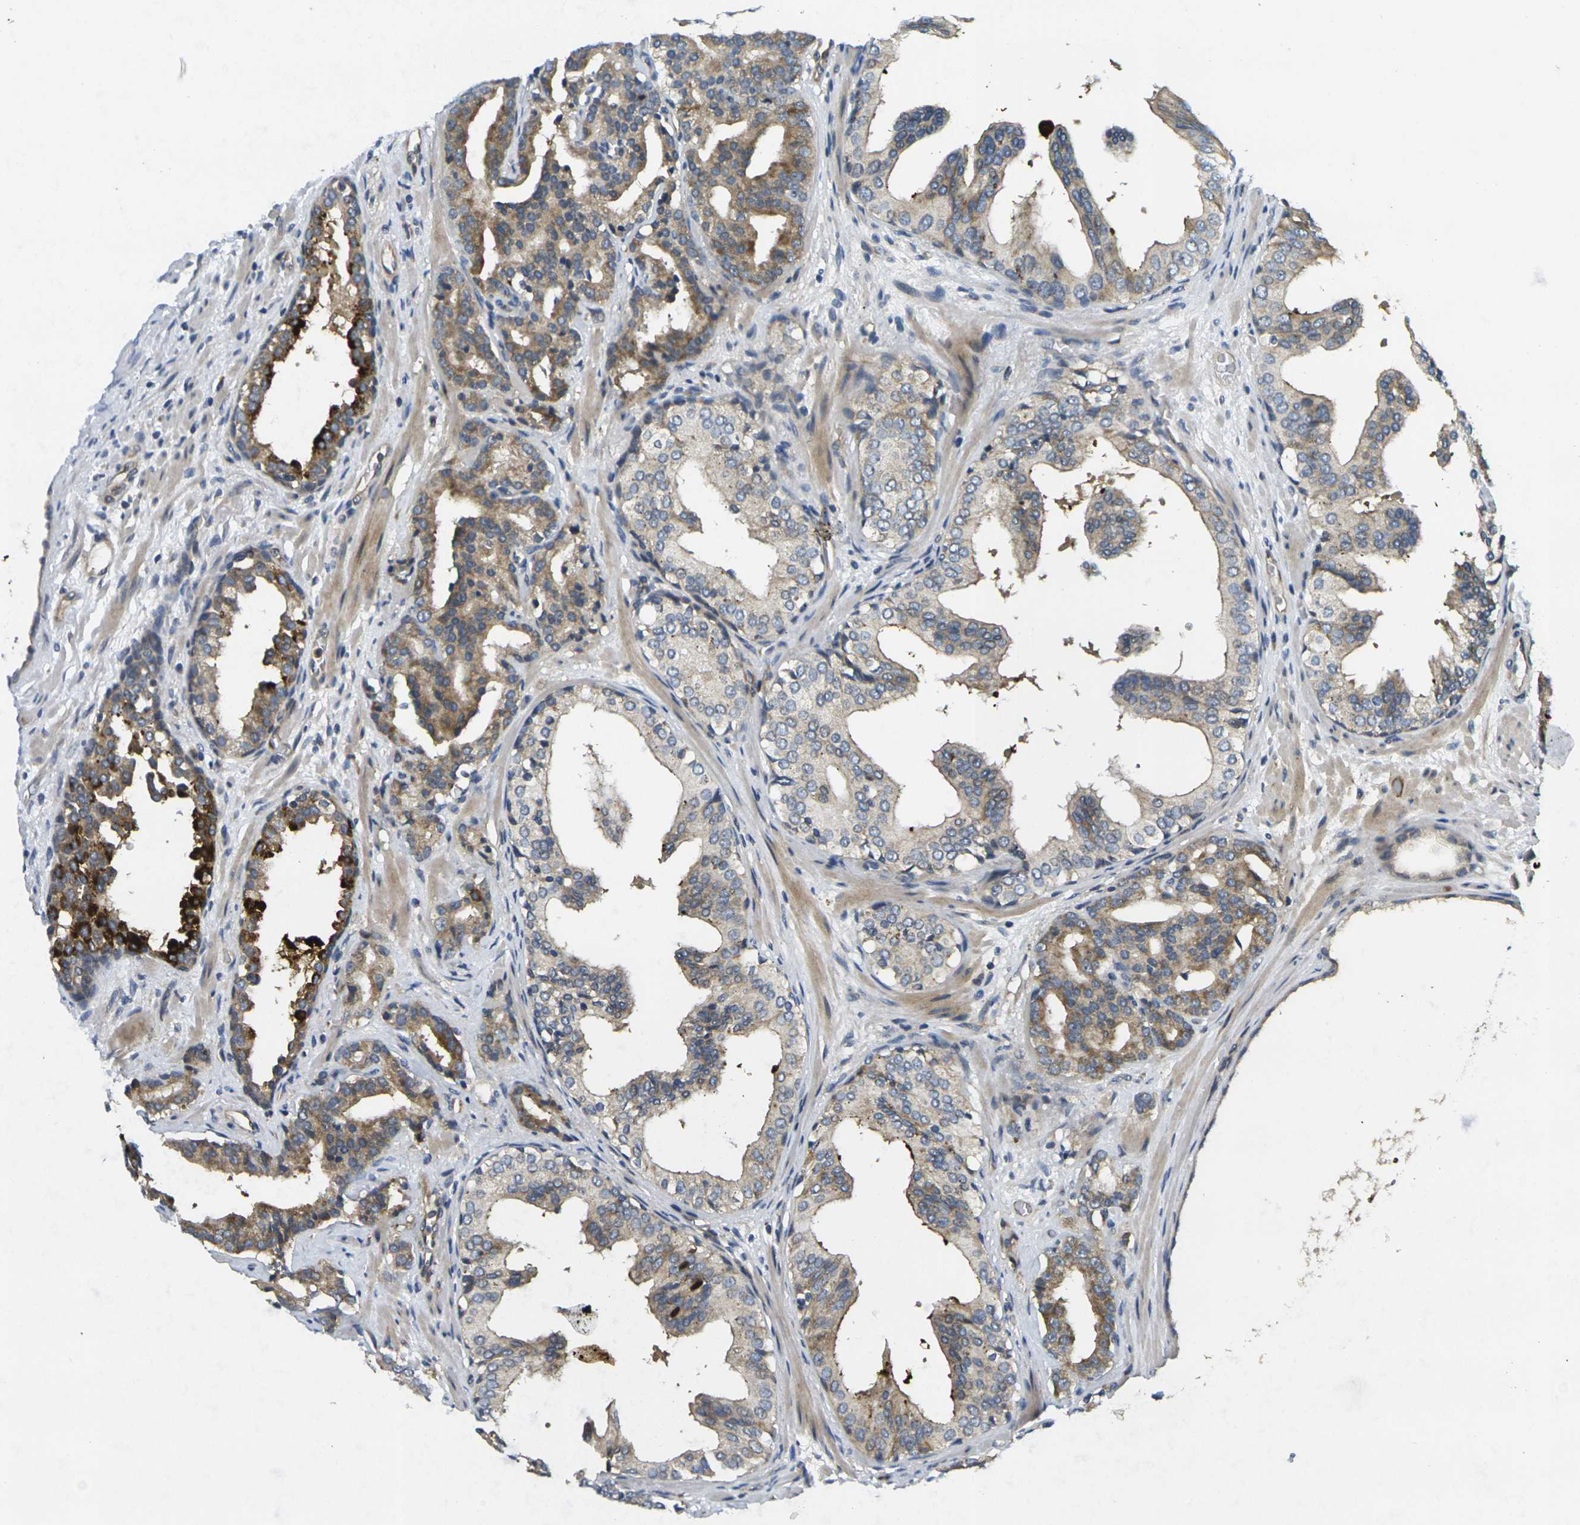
{"staining": {"intensity": "moderate", "quantity": ">75%", "location": "cytoplasmic/membranous"}, "tissue": "prostate cancer", "cell_type": "Tumor cells", "image_type": "cancer", "snomed": [{"axis": "morphology", "description": "Adenocarcinoma, Low grade"}, {"axis": "topography", "description": "Prostate"}], "caption": "Immunohistochemistry (DAB (3,3'-diaminobenzidine)) staining of adenocarcinoma (low-grade) (prostate) shows moderate cytoplasmic/membranous protein staining in approximately >75% of tumor cells.", "gene": "MINAR2", "patient": {"sex": "male", "age": 63}}